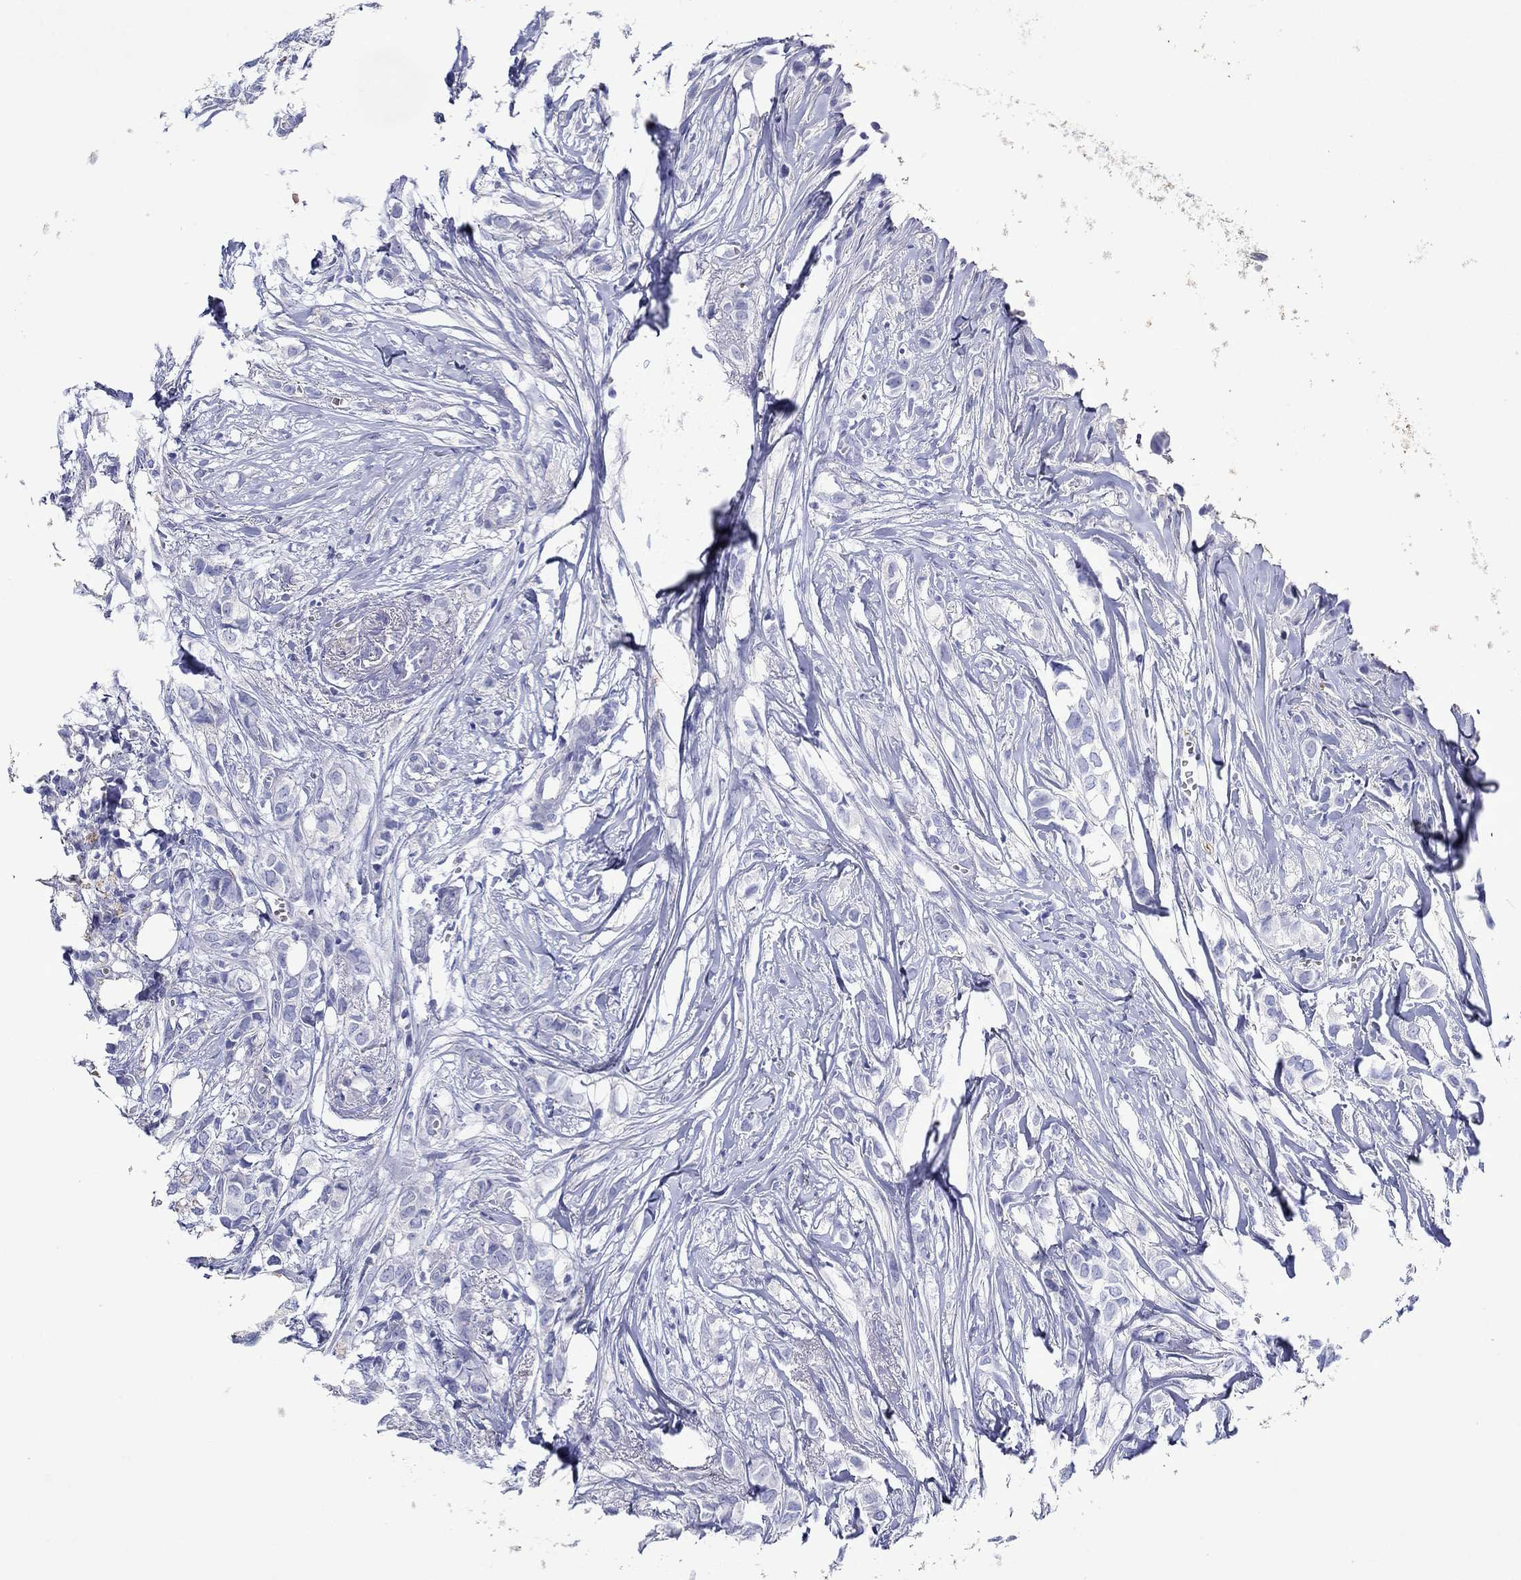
{"staining": {"intensity": "negative", "quantity": "none", "location": "none"}, "tissue": "breast cancer", "cell_type": "Tumor cells", "image_type": "cancer", "snomed": [{"axis": "morphology", "description": "Duct carcinoma"}, {"axis": "topography", "description": "Breast"}], "caption": "DAB immunohistochemical staining of intraductal carcinoma (breast) shows no significant positivity in tumor cells. (Brightfield microscopy of DAB immunohistochemistry at high magnification).", "gene": "EPX", "patient": {"sex": "female", "age": 85}}